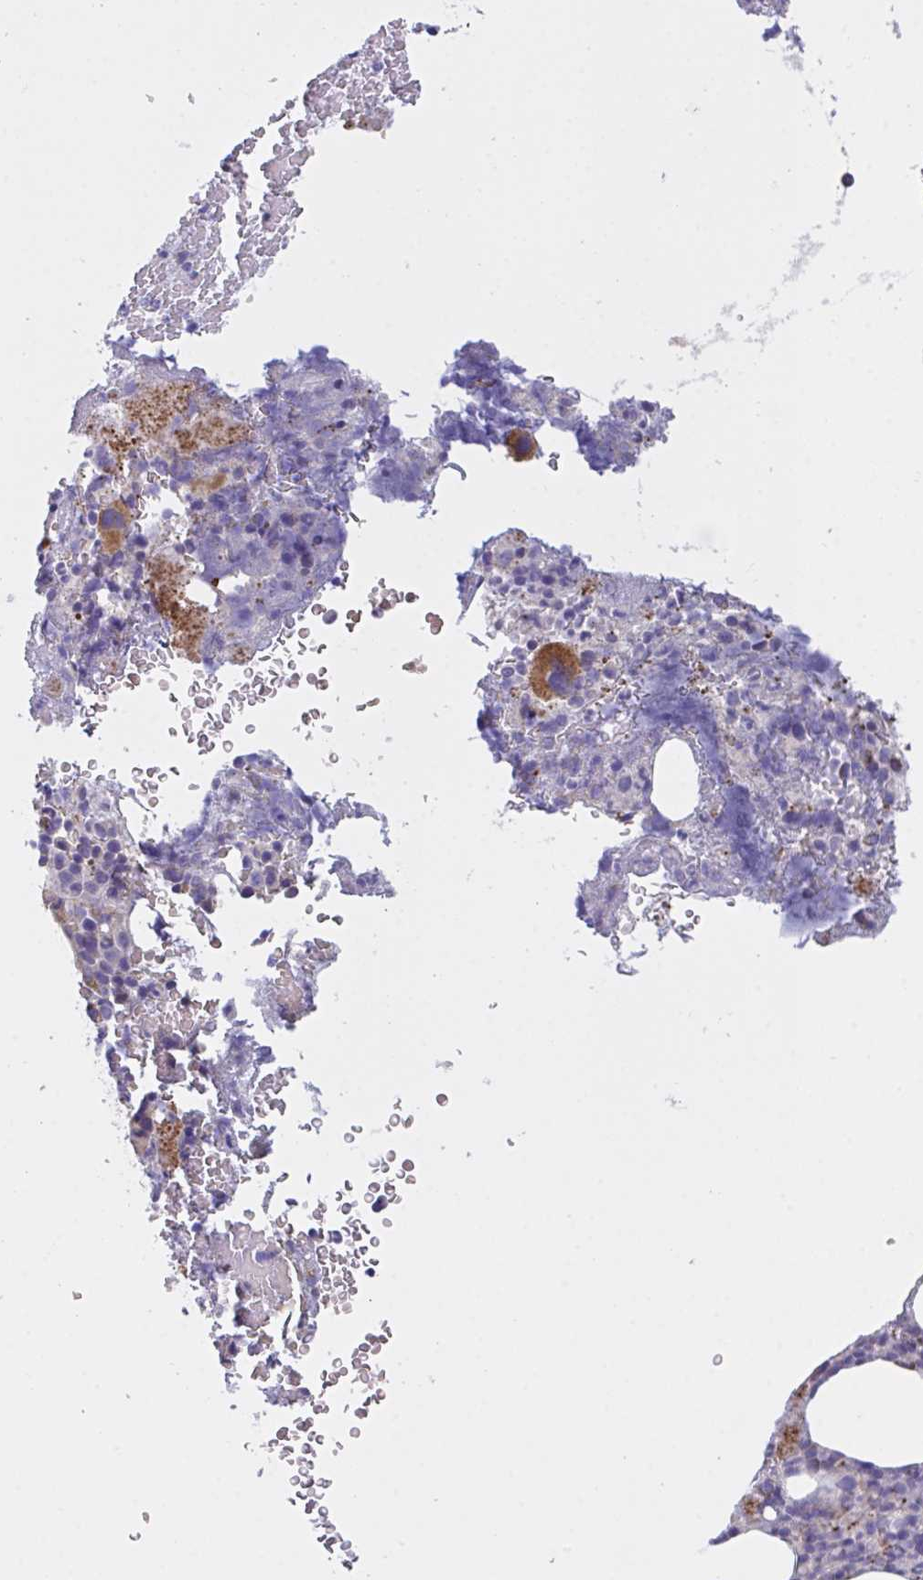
{"staining": {"intensity": "moderate", "quantity": "<25%", "location": "cytoplasmic/membranous"}, "tissue": "bone marrow", "cell_type": "Hematopoietic cells", "image_type": "normal", "snomed": [{"axis": "morphology", "description": "Normal tissue, NOS"}, {"axis": "topography", "description": "Bone marrow"}], "caption": "Hematopoietic cells exhibit low levels of moderate cytoplasmic/membranous positivity in approximately <25% of cells in normal bone marrow. The staining is performed using DAB brown chromogen to label protein expression. The nuclei are counter-stained blue using hematoxylin.", "gene": "MRPS2", "patient": {"sex": "female", "age": 59}}